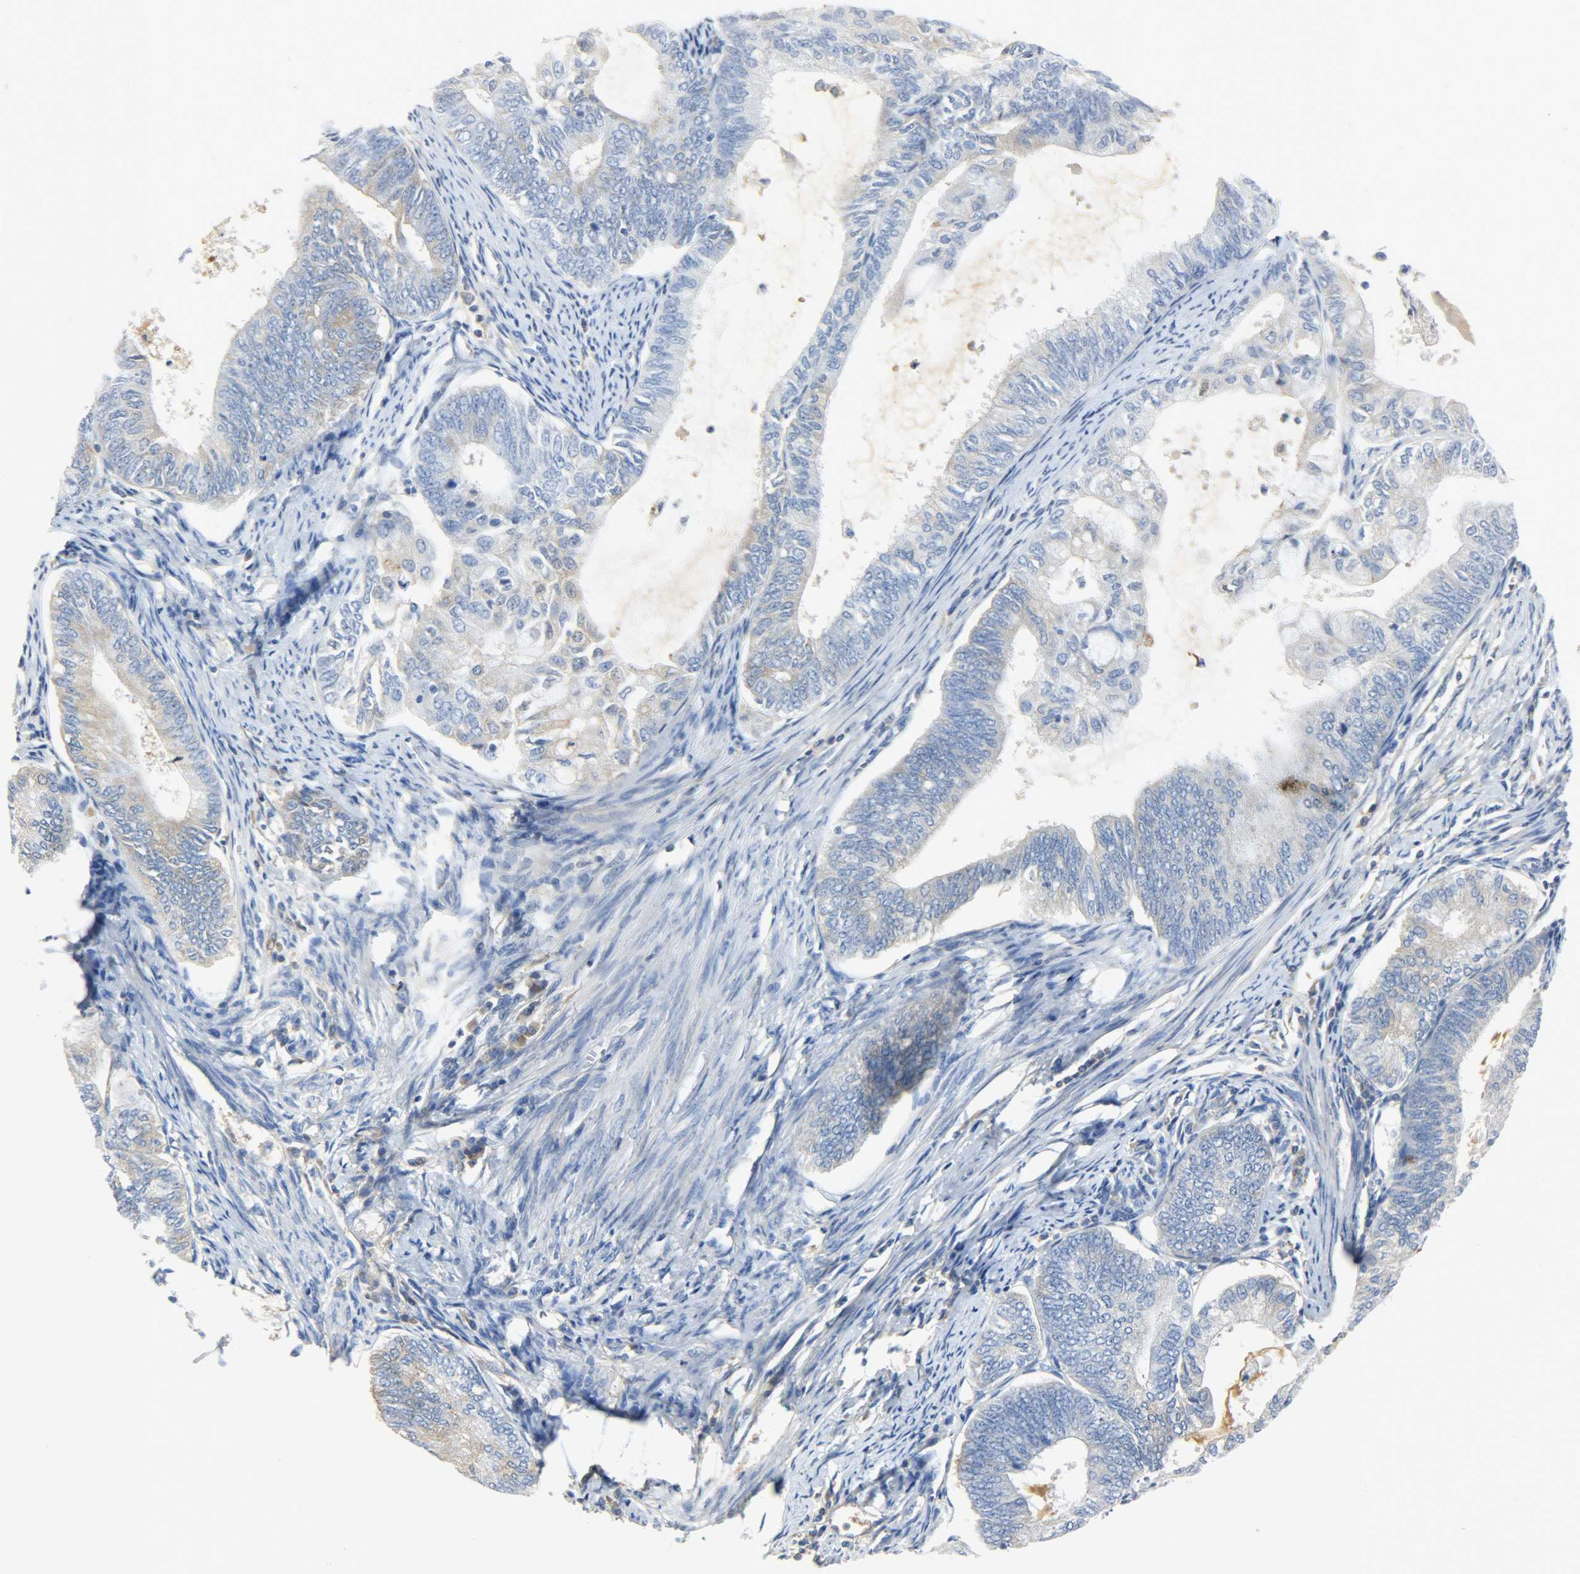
{"staining": {"intensity": "negative", "quantity": "none", "location": "none"}, "tissue": "endometrial cancer", "cell_type": "Tumor cells", "image_type": "cancer", "snomed": [{"axis": "morphology", "description": "Adenocarcinoma, NOS"}, {"axis": "topography", "description": "Endometrium"}], "caption": "A high-resolution photomicrograph shows IHC staining of endometrial cancer, which displays no significant expression in tumor cells. (IHC, brightfield microscopy, high magnification).", "gene": "CRP", "patient": {"sex": "female", "age": 86}}